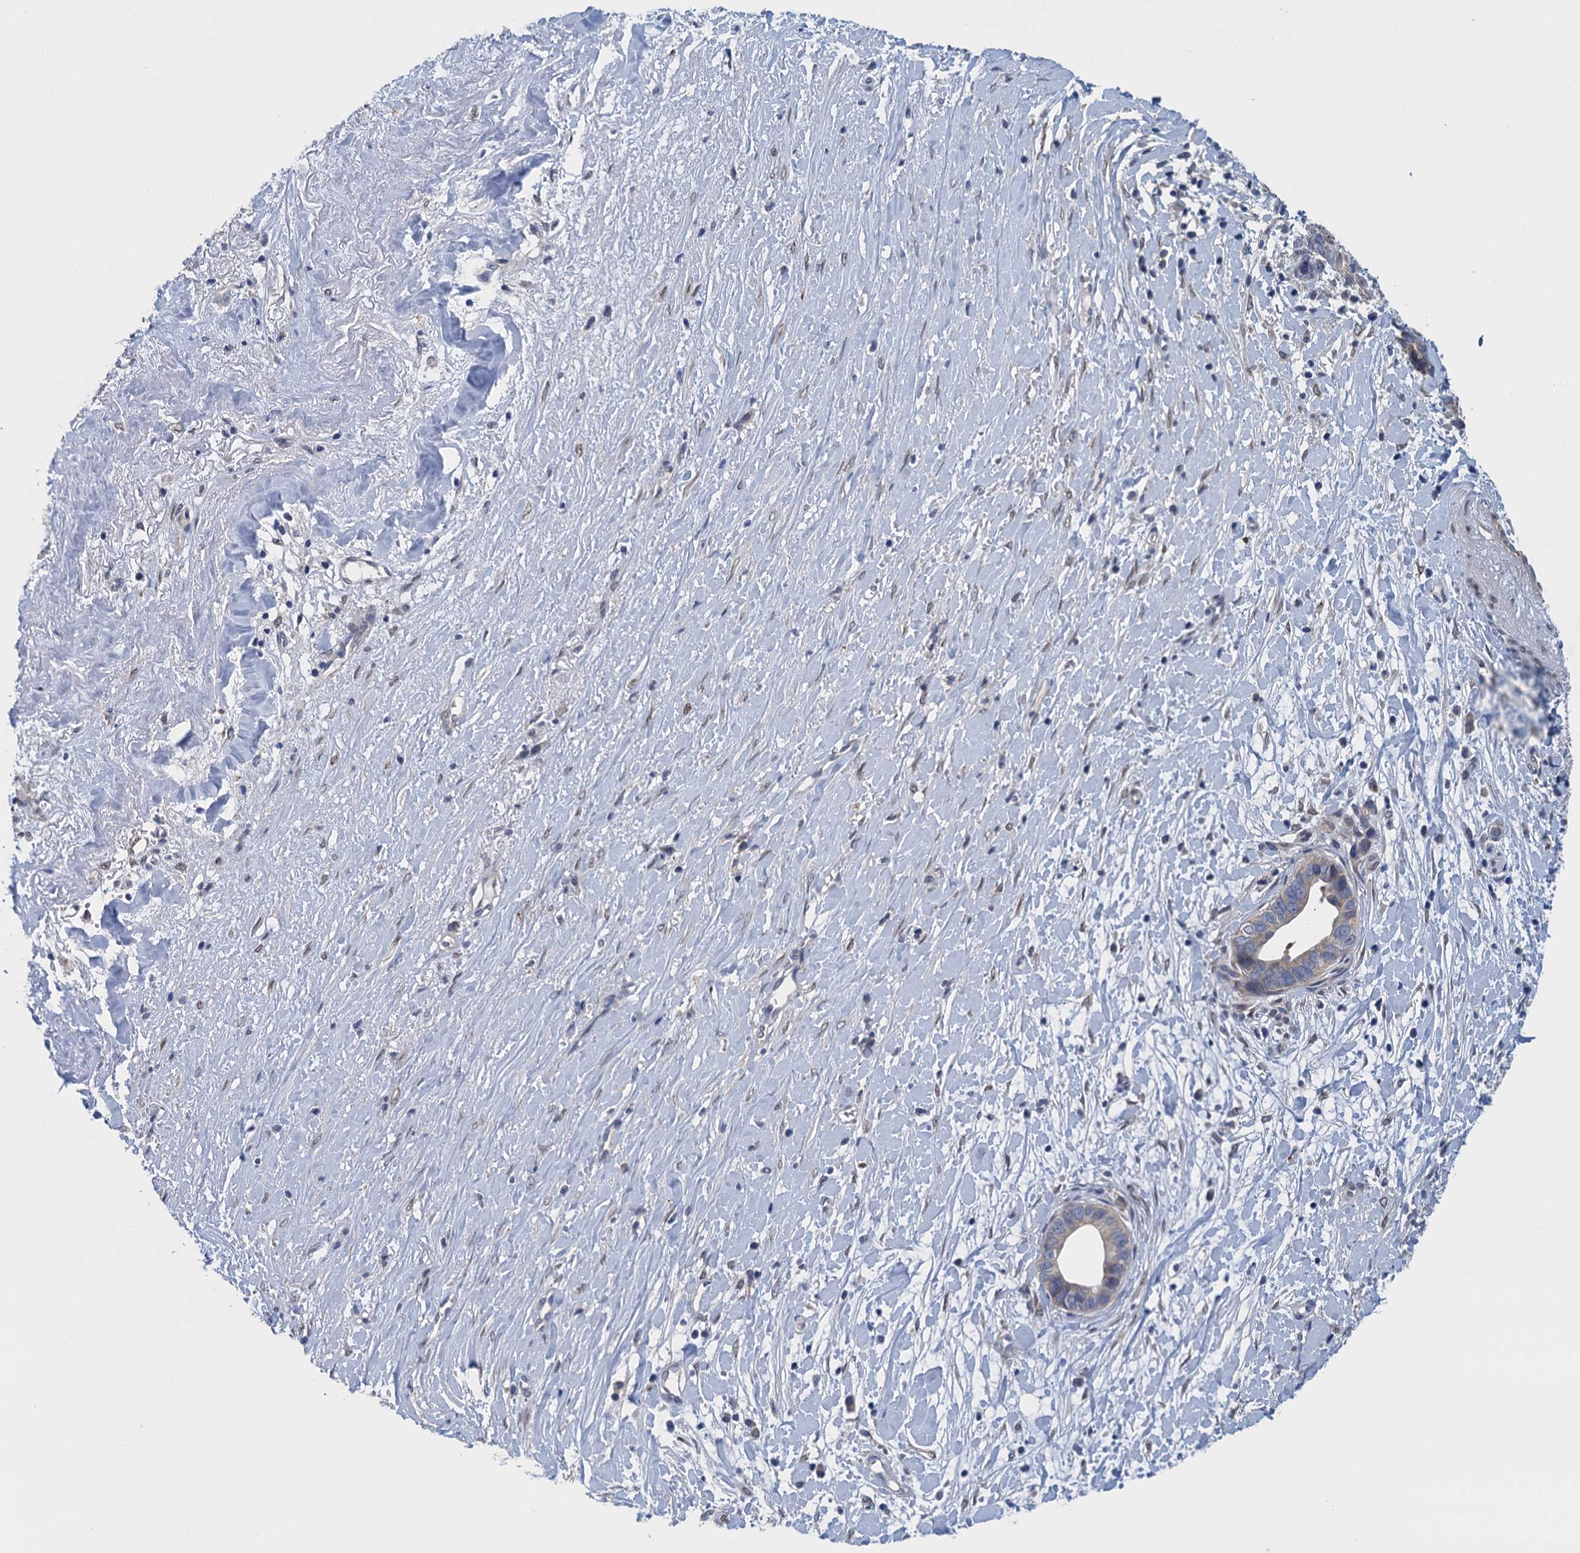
{"staining": {"intensity": "negative", "quantity": "none", "location": "none"}, "tissue": "liver cancer", "cell_type": "Tumor cells", "image_type": "cancer", "snomed": [{"axis": "morphology", "description": "Cholangiocarcinoma"}, {"axis": "topography", "description": "Liver"}], "caption": "Liver cancer (cholangiocarcinoma) was stained to show a protein in brown. There is no significant staining in tumor cells.", "gene": "CTU2", "patient": {"sex": "female", "age": 79}}